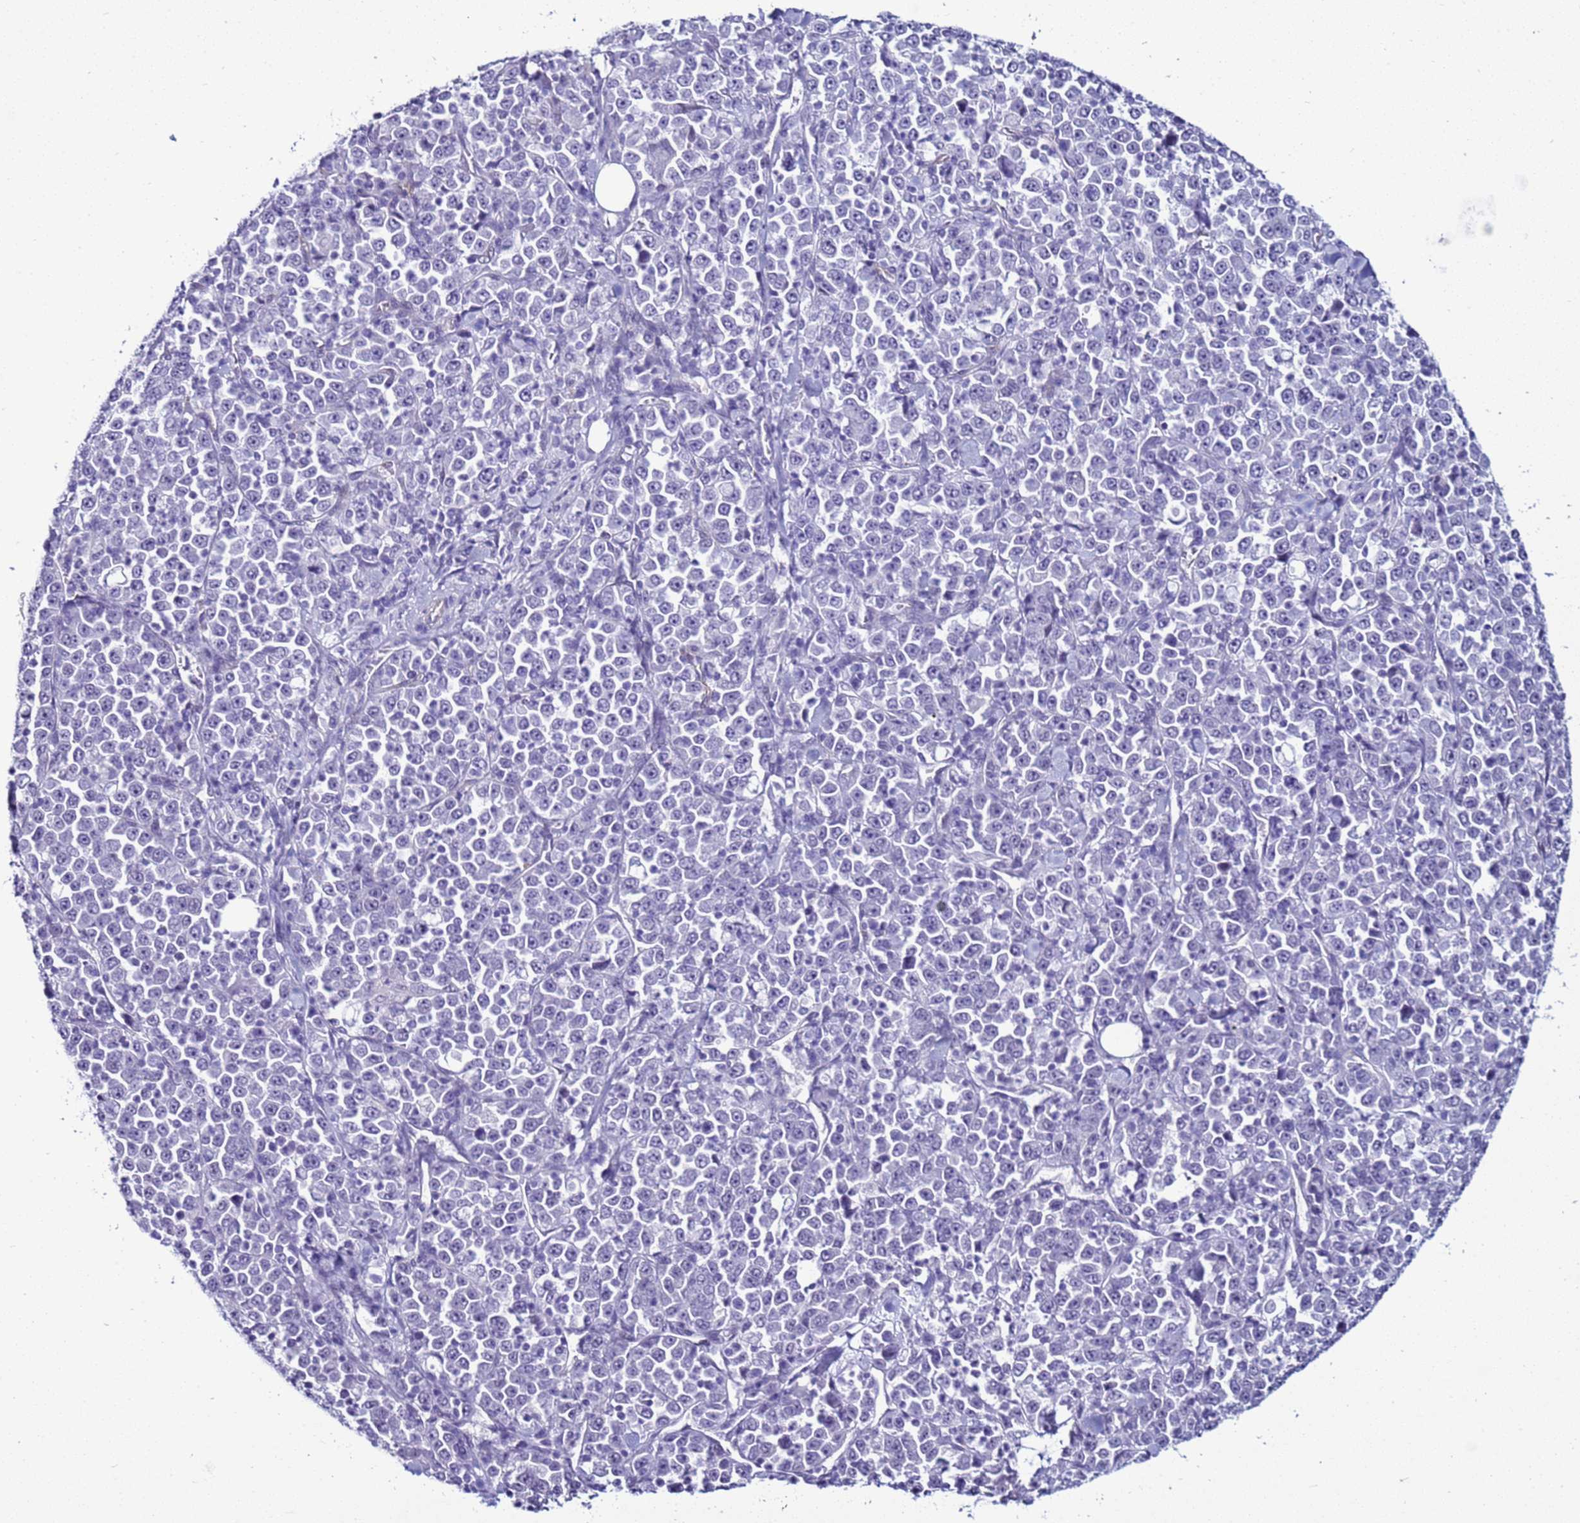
{"staining": {"intensity": "negative", "quantity": "none", "location": "none"}, "tissue": "stomach cancer", "cell_type": "Tumor cells", "image_type": "cancer", "snomed": [{"axis": "morphology", "description": "Normal tissue, NOS"}, {"axis": "morphology", "description": "Adenocarcinoma, NOS"}, {"axis": "topography", "description": "Stomach, upper"}, {"axis": "topography", "description": "Stomach"}], "caption": "IHC micrograph of human stomach cancer stained for a protein (brown), which displays no positivity in tumor cells. (DAB (3,3'-diaminobenzidine) immunohistochemistry (IHC) with hematoxylin counter stain).", "gene": "LRRC10B", "patient": {"sex": "male", "age": 59}}